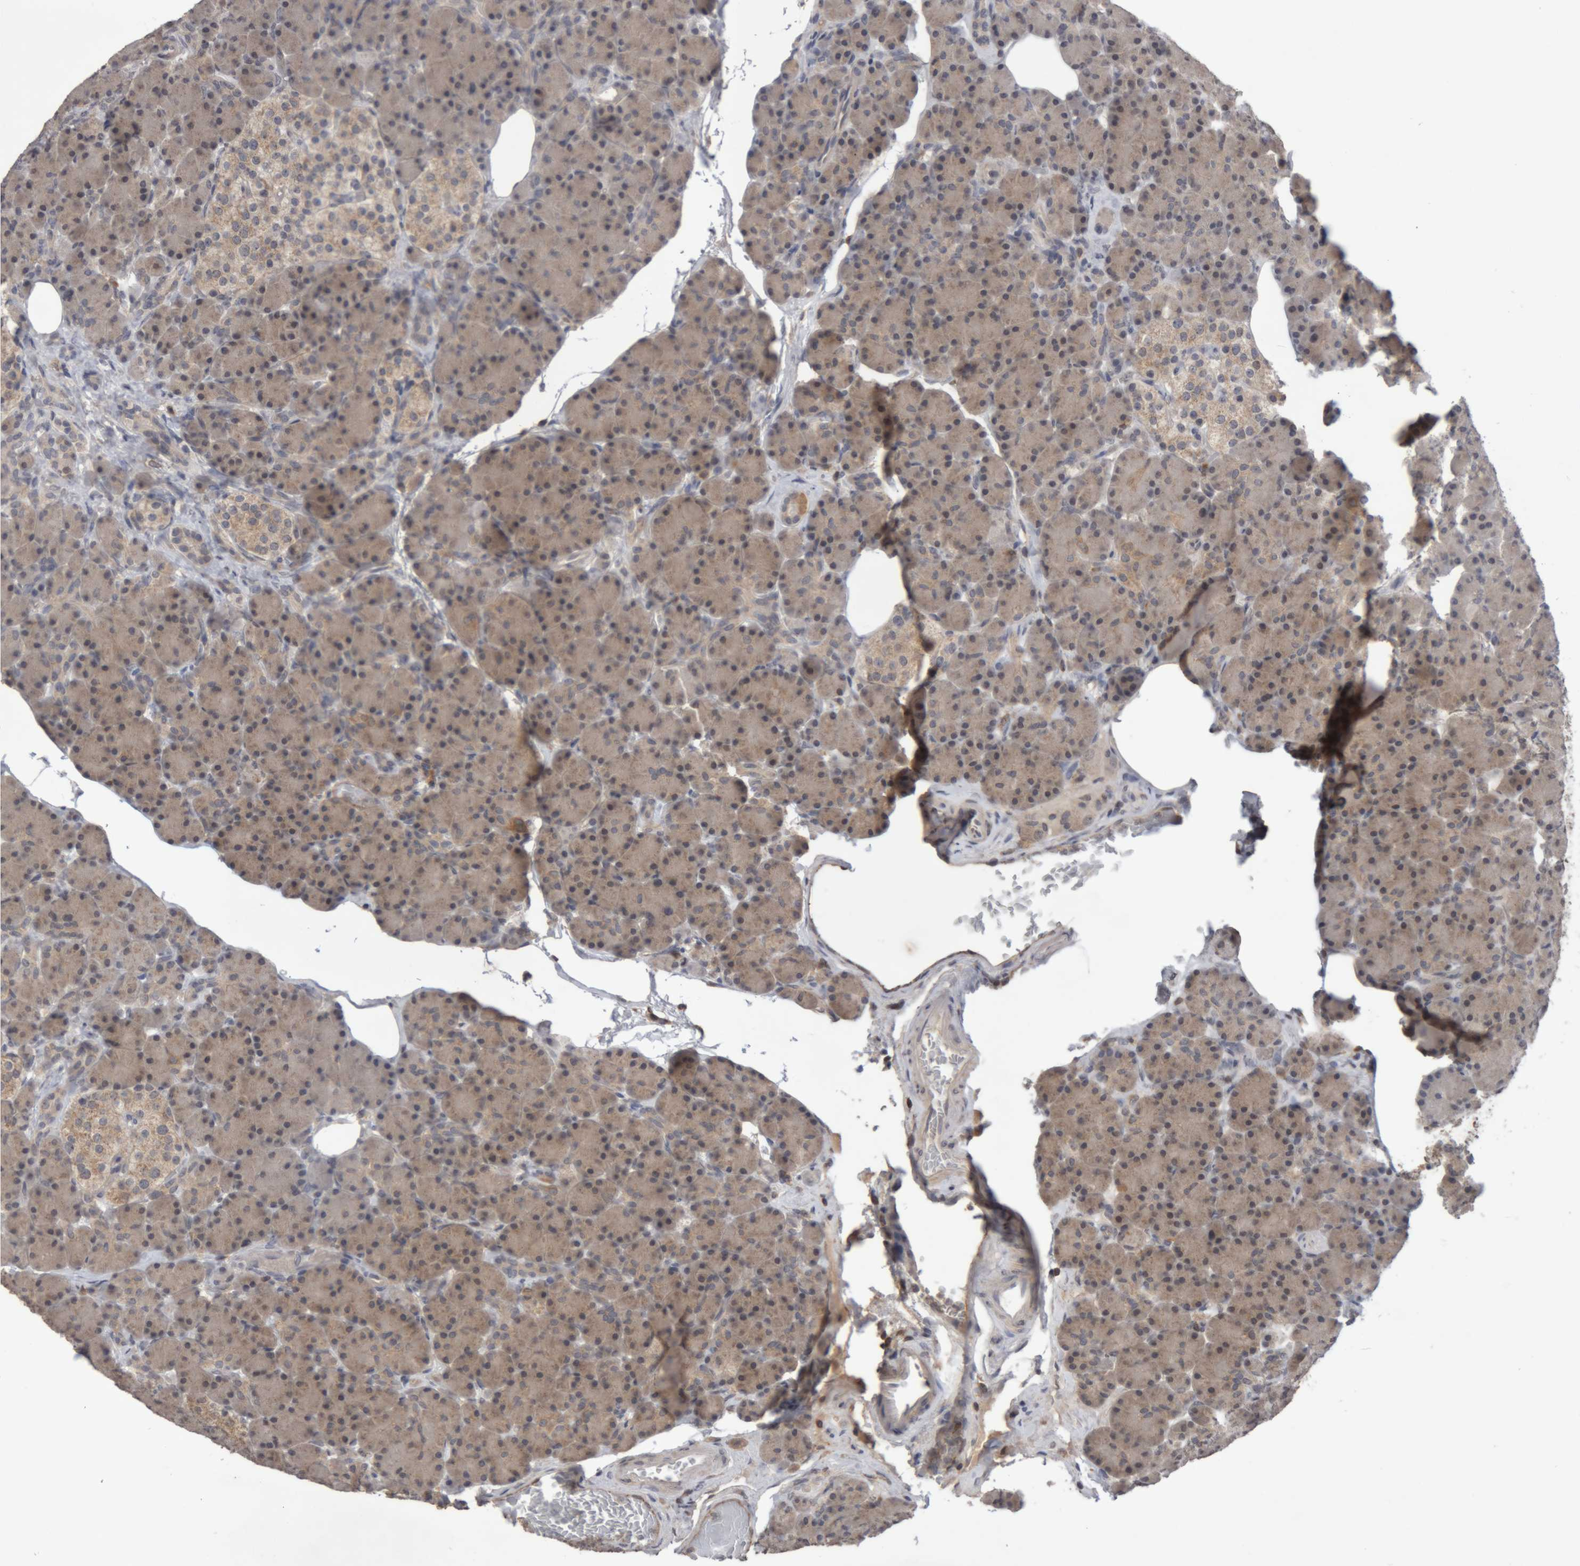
{"staining": {"intensity": "moderate", "quantity": ">75%", "location": "cytoplasmic/membranous,nuclear"}, "tissue": "pancreas", "cell_type": "Exocrine glandular cells", "image_type": "normal", "snomed": [{"axis": "morphology", "description": "Normal tissue, NOS"}, {"axis": "topography", "description": "Pancreas"}], "caption": "Exocrine glandular cells demonstrate moderate cytoplasmic/membranous,nuclear staining in approximately >75% of cells in normal pancreas.", "gene": "NFATC2", "patient": {"sex": "female", "age": 43}}